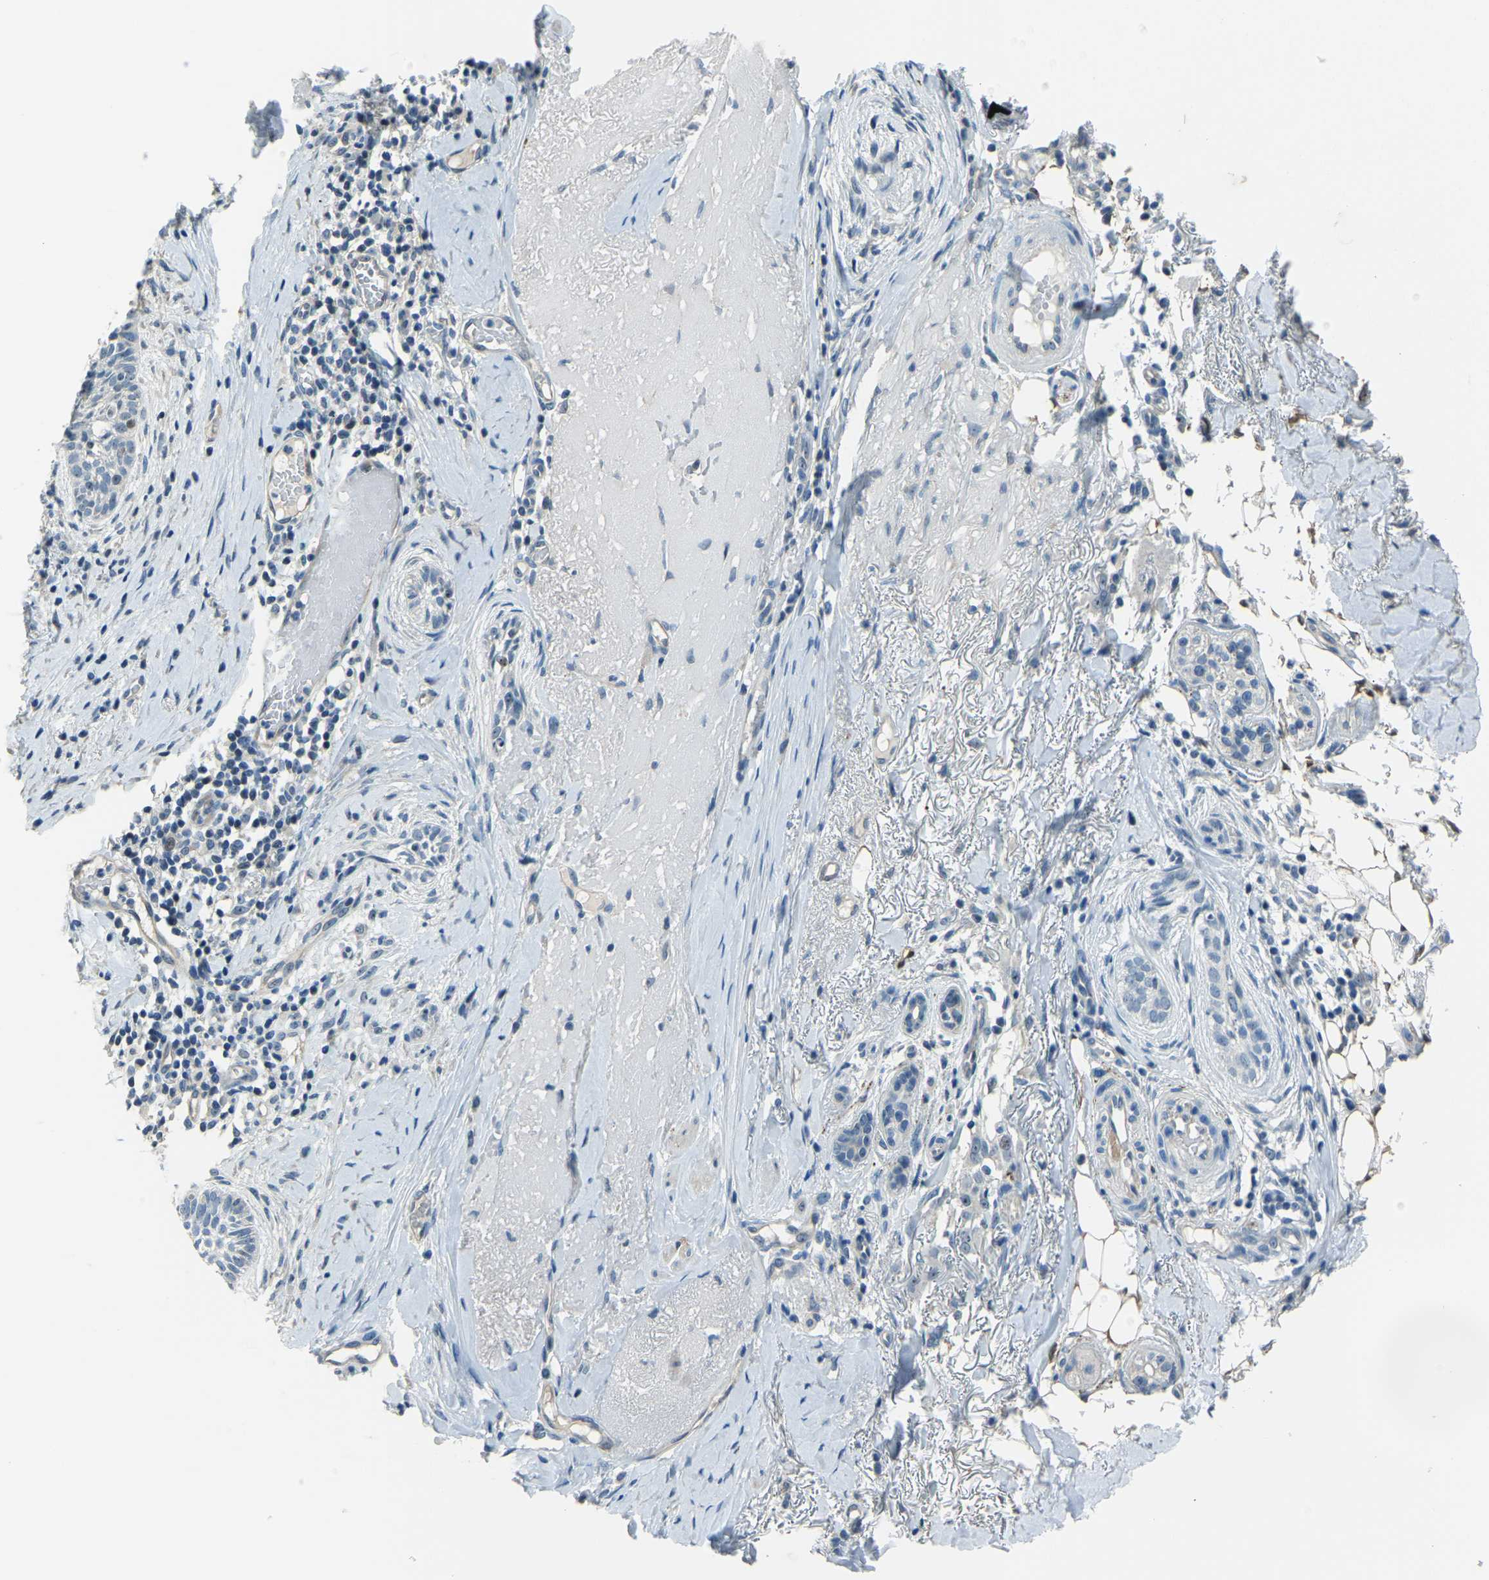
{"staining": {"intensity": "negative", "quantity": "none", "location": "none"}, "tissue": "skin cancer", "cell_type": "Tumor cells", "image_type": "cancer", "snomed": [{"axis": "morphology", "description": "Basal cell carcinoma"}, {"axis": "topography", "description": "Skin"}], "caption": "Tumor cells show no significant staining in basal cell carcinoma (skin).", "gene": "RRP1", "patient": {"sex": "female", "age": 88}}